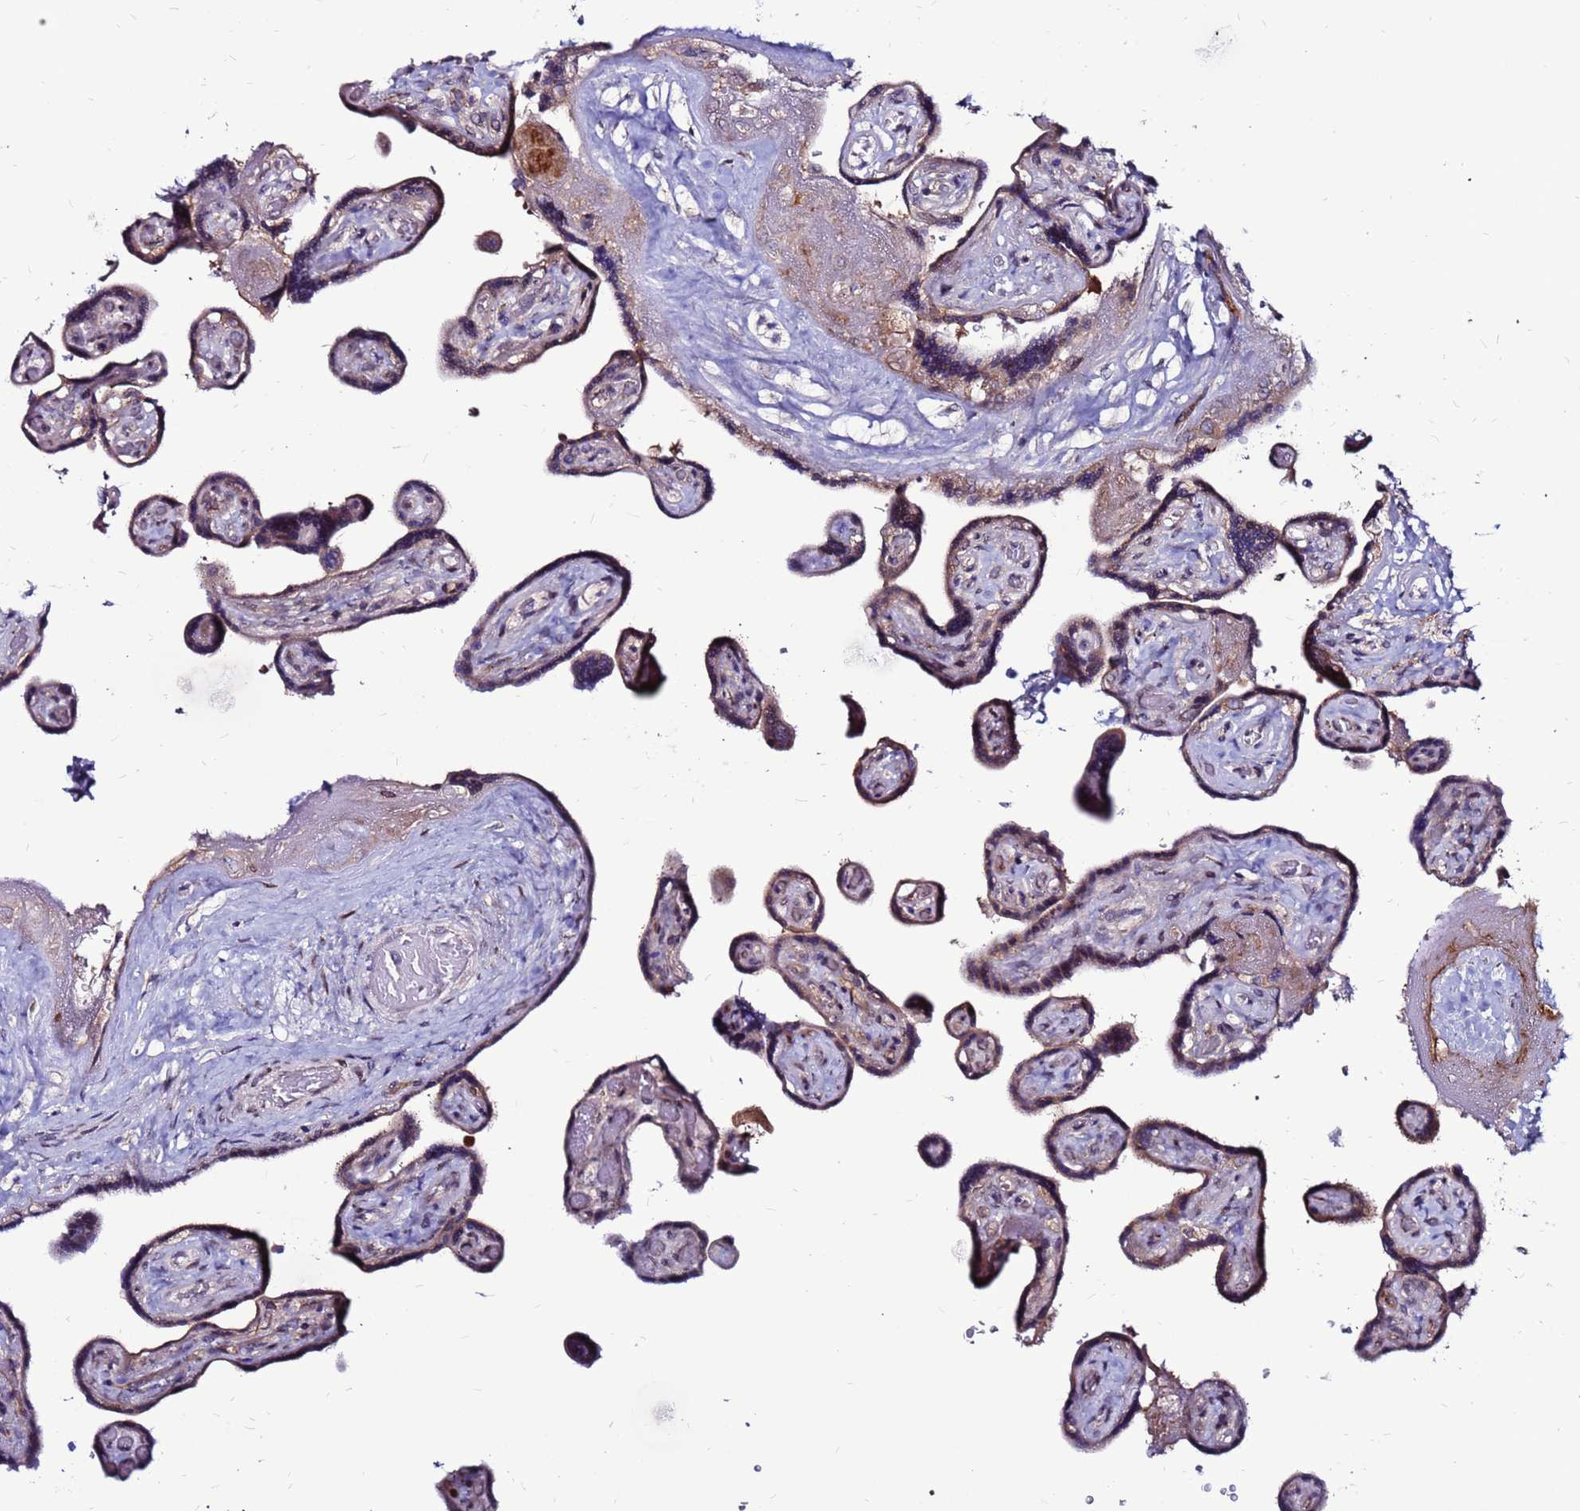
{"staining": {"intensity": "weak", "quantity": "<25%", "location": "cytoplasmic/membranous"}, "tissue": "placenta", "cell_type": "Decidual cells", "image_type": "normal", "snomed": [{"axis": "morphology", "description": "Normal tissue, NOS"}, {"axis": "topography", "description": "Placenta"}], "caption": "DAB (3,3'-diaminobenzidine) immunohistochemical staining of benign placenta displays no significant positivity in decidual cells.", "gene": "CCDC71", "patient": {"sex": "female", "age": 32}}